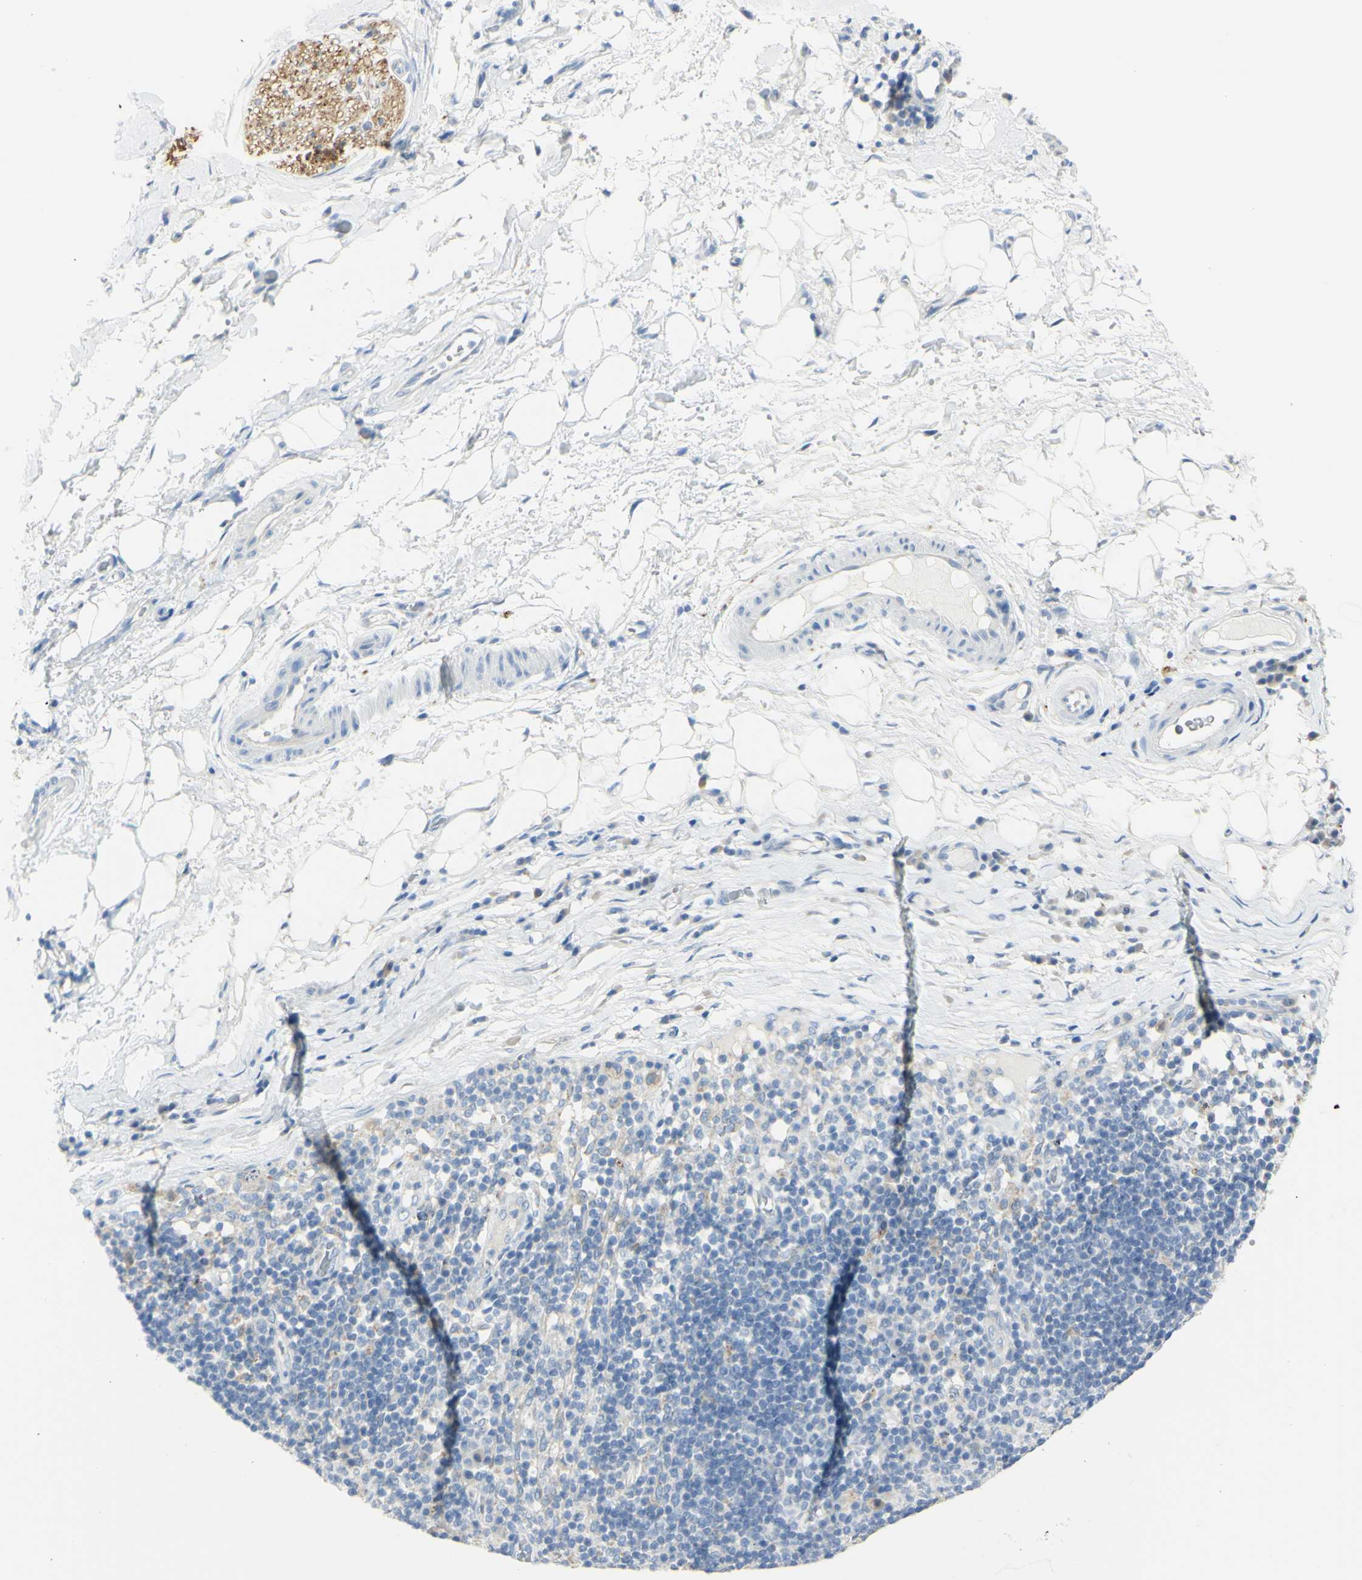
{"staining": {"intensity": "negative", "quantity": "none", "location": "none"}, "tissue": "adipose tissue", "cell_type": "Adipocytes", "image_type": "normal", "snomed": [{"axis": "morphology", "description": "Normal tissue, NOS"}, {"axis": "morphology", "description": "Adenocarcinoma, NOS"}, {"axis": "topography", "description": "Esophagus"}], "caption": "DAB (3,3'-diaminobenzidine) immunohistochemical staining of unremarkable human adipose tissue shows no significant positivity in adipocytes.", "gene": "TSPAN1", "patient": {"sex": "male", "age": 62}}